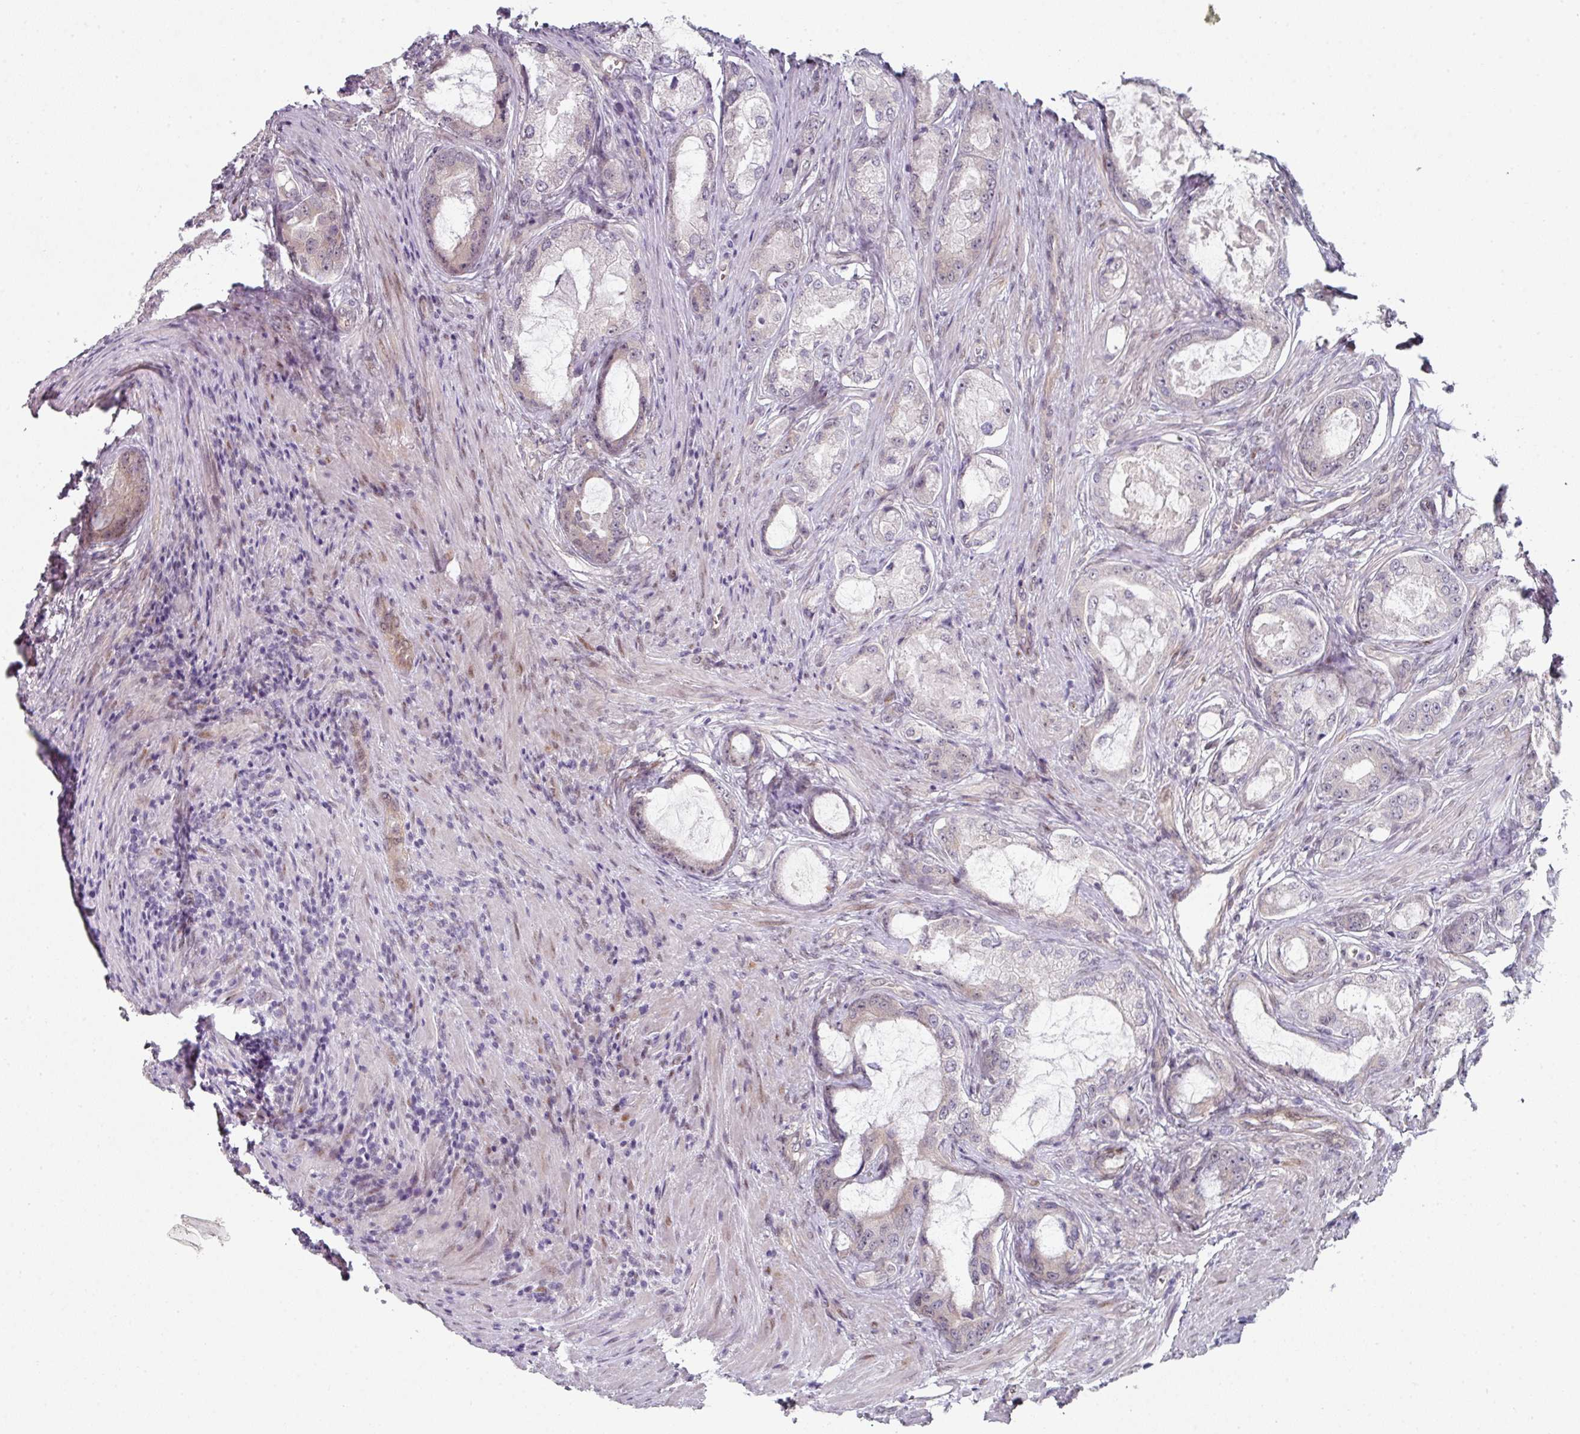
{"staining": {"intensity": "negative", "quantity": "none", "location": "none"}, "tissue": "prostate cancer", "cell_type": "Tumor cells", "image_type": "cancer", "snomed": [{"axis": "morphology", "description": "Adenocarcinoma, Low grade"}, {"axis": "topography", "description": "Prostate"}], "caption": "An immunohistochemistry image of adenocarcinoma (low-grade) (prostate) is shown. There is no staining in tumor cells of adenocarcinoma (low-grade) (prostate).", "gene": "TMCC1", "patient": {"sex": "male", "age": 68}}